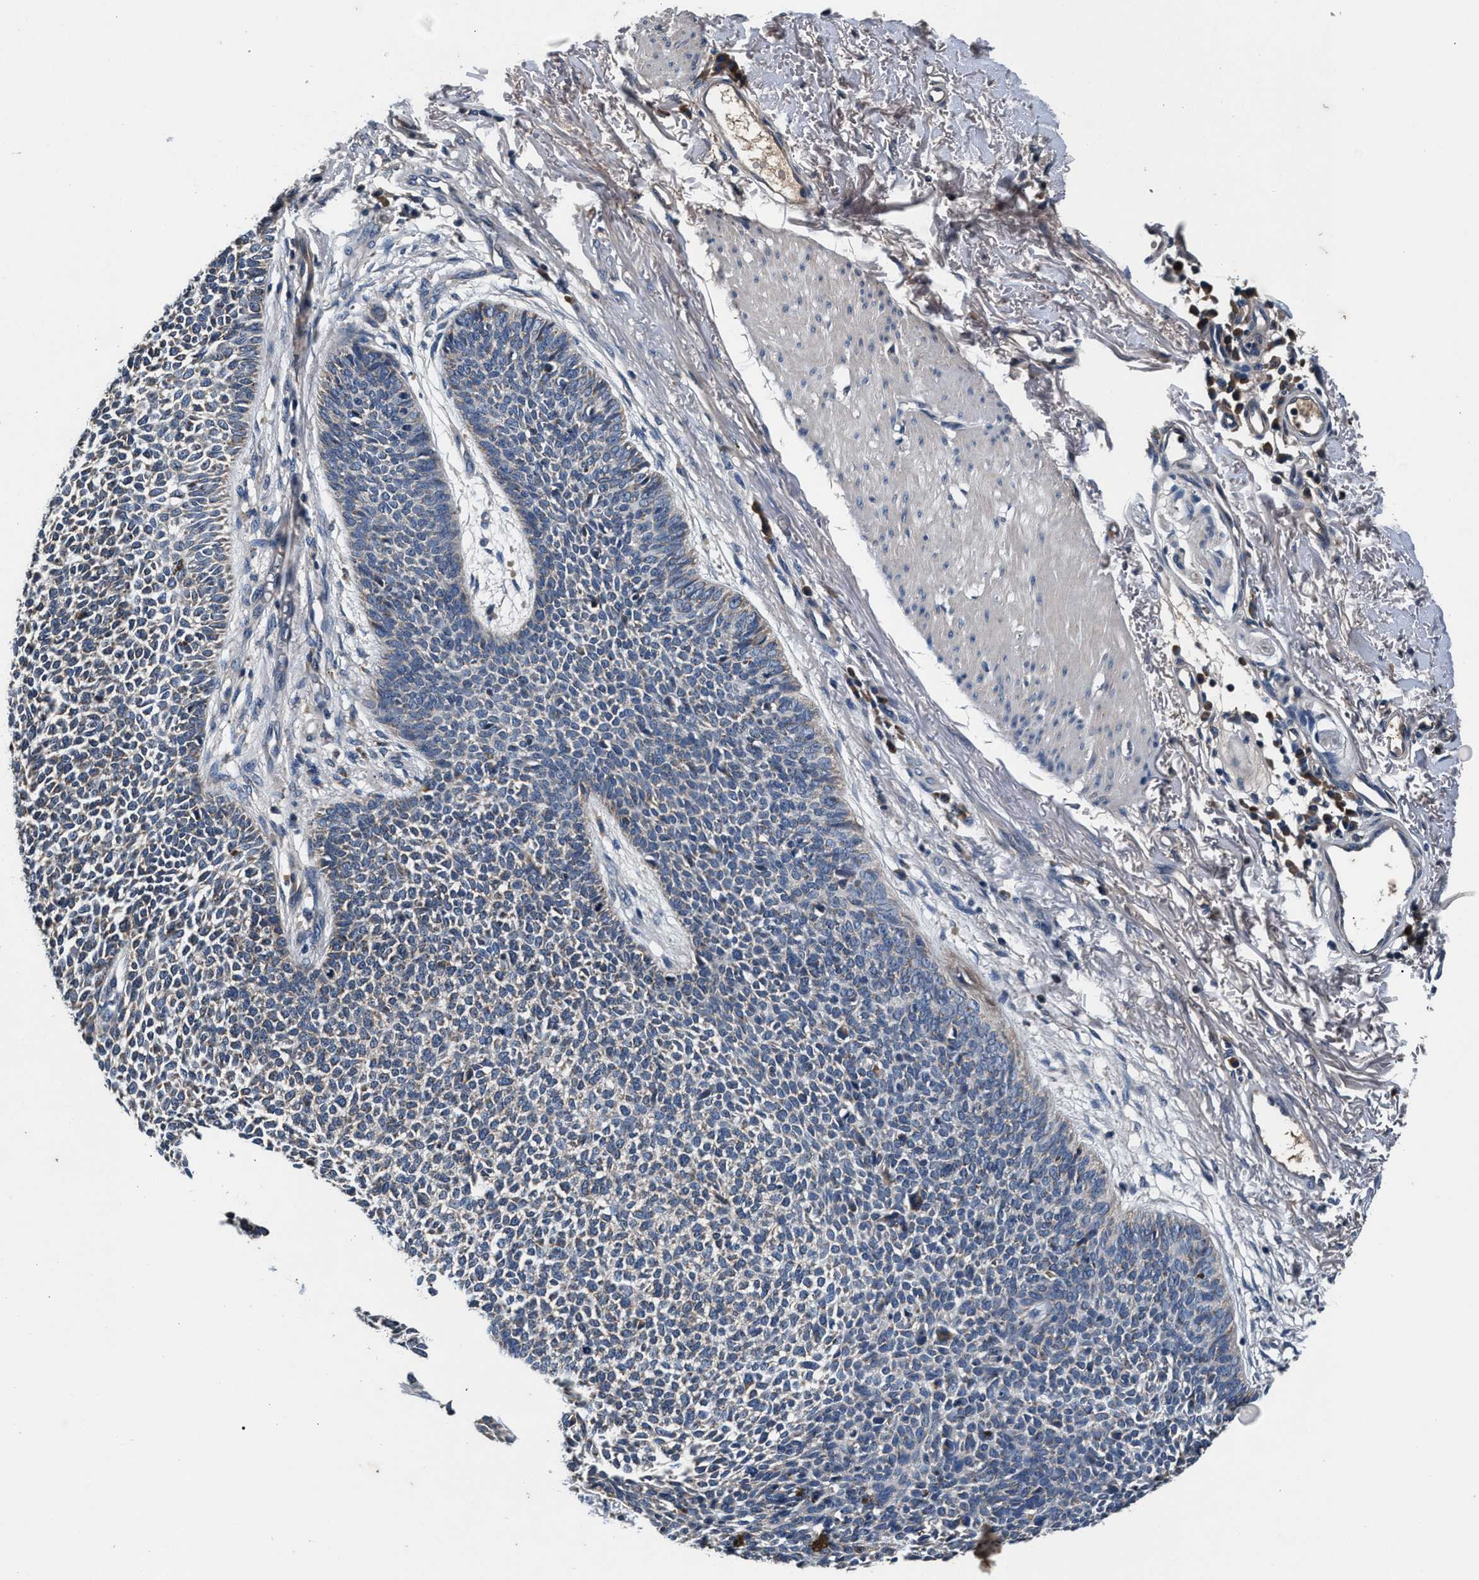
{"staining": {"intensity": "weak", "quantity": "25%-75%", "location": "cytoplasmic/membranous"}, "tissue": "skin cancer", "cell_type": "Tumor cells", "image_type": "cancer", "snomed": [{"axis": "morphology", "description": "Basal cell carcinoma"}, {"axis": "topography", "description": "Skin"}], "caption": "Protein staining by immunohistochemistry (IHC) displays weak cytoplasmic/membranous positivity in approximately 25%-75% of tumor cells in skin basal cell carcinoma. The protein of interest is shown in brown color, while the nuclei are stained blue.", "gene": "IMMT", "patient": {"sex": "female", "age": 84}}